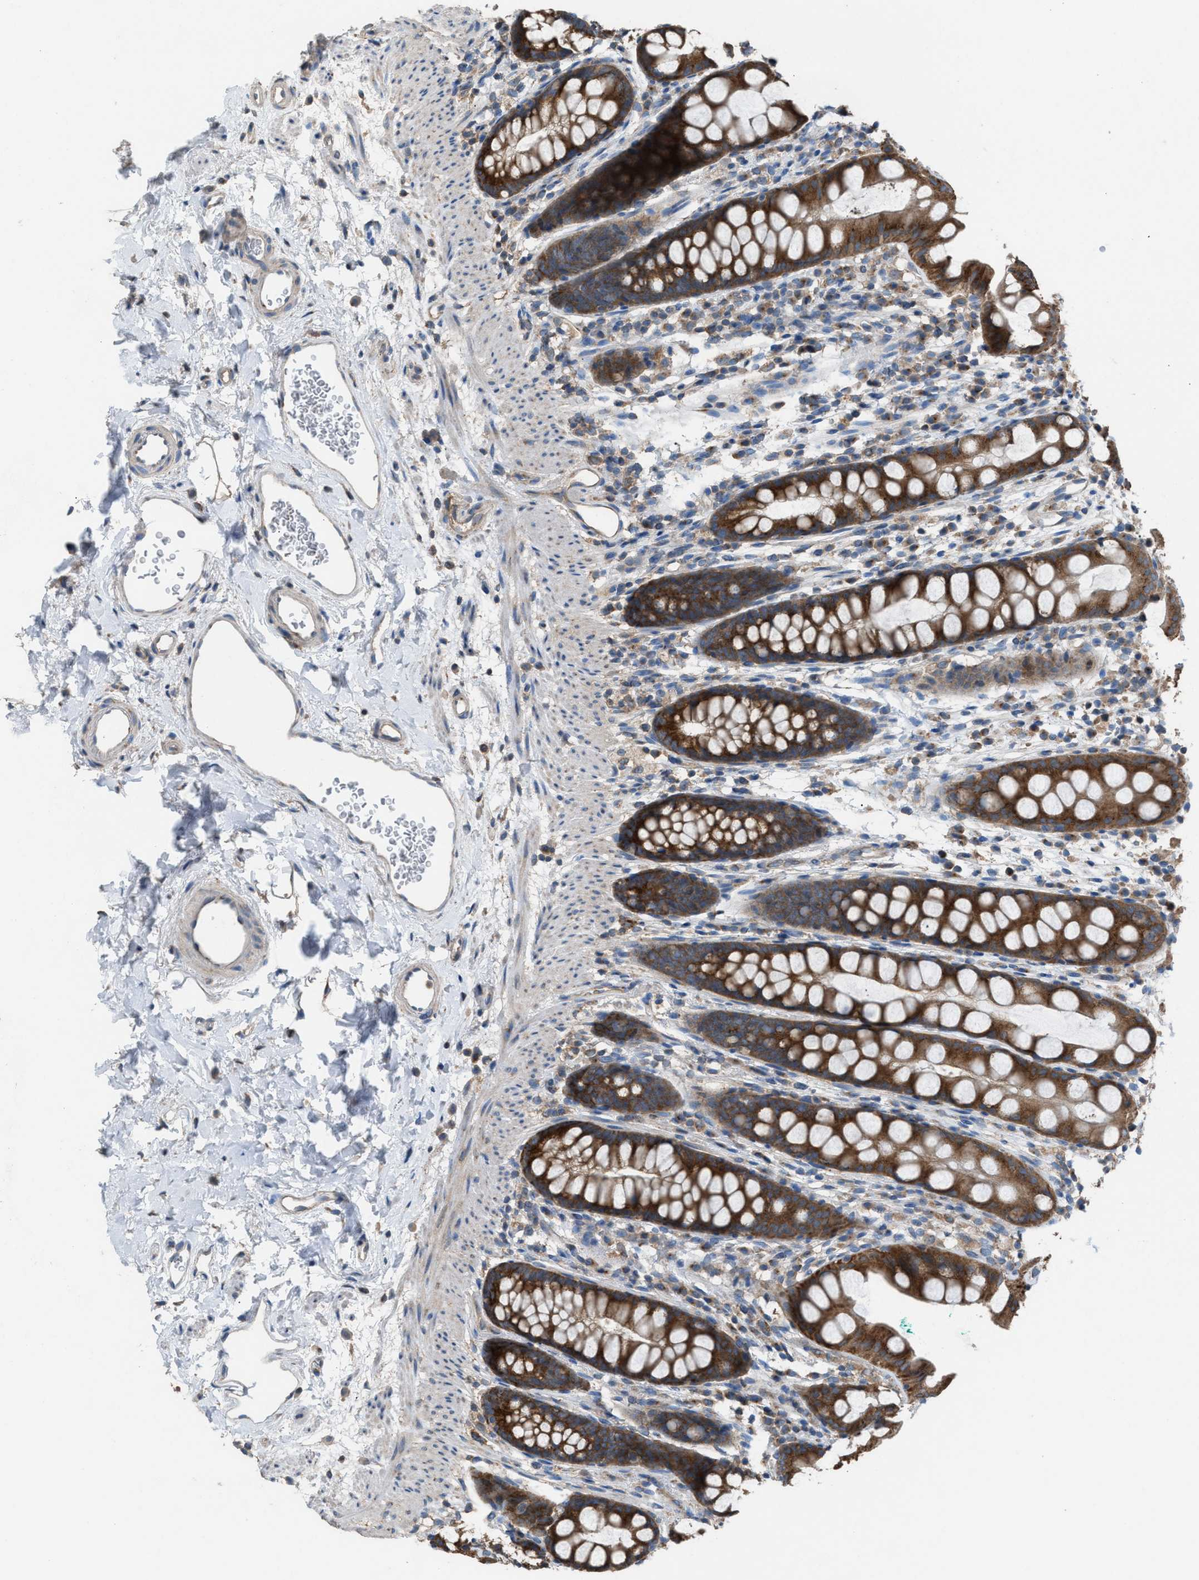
{"staining": {"intensity": "strong", "quantity": ">75%", "location": "cytoplasmic/membranous"}, "tissue": "rectum", "cell_type": "Glandular cells", "image_type": "normal", "snomed": [{"axis": "morphology", "description": "Normal tissue, NOS"}, {"axis": "topography", "description": "Rectum"}], "caption": "Rectum stained with IHC shows strong cytoplasmic/membranous positivity in about >75% of glandular cells.", "gene": "TPK1", "patient": {"sex": "female", "age": 65}}